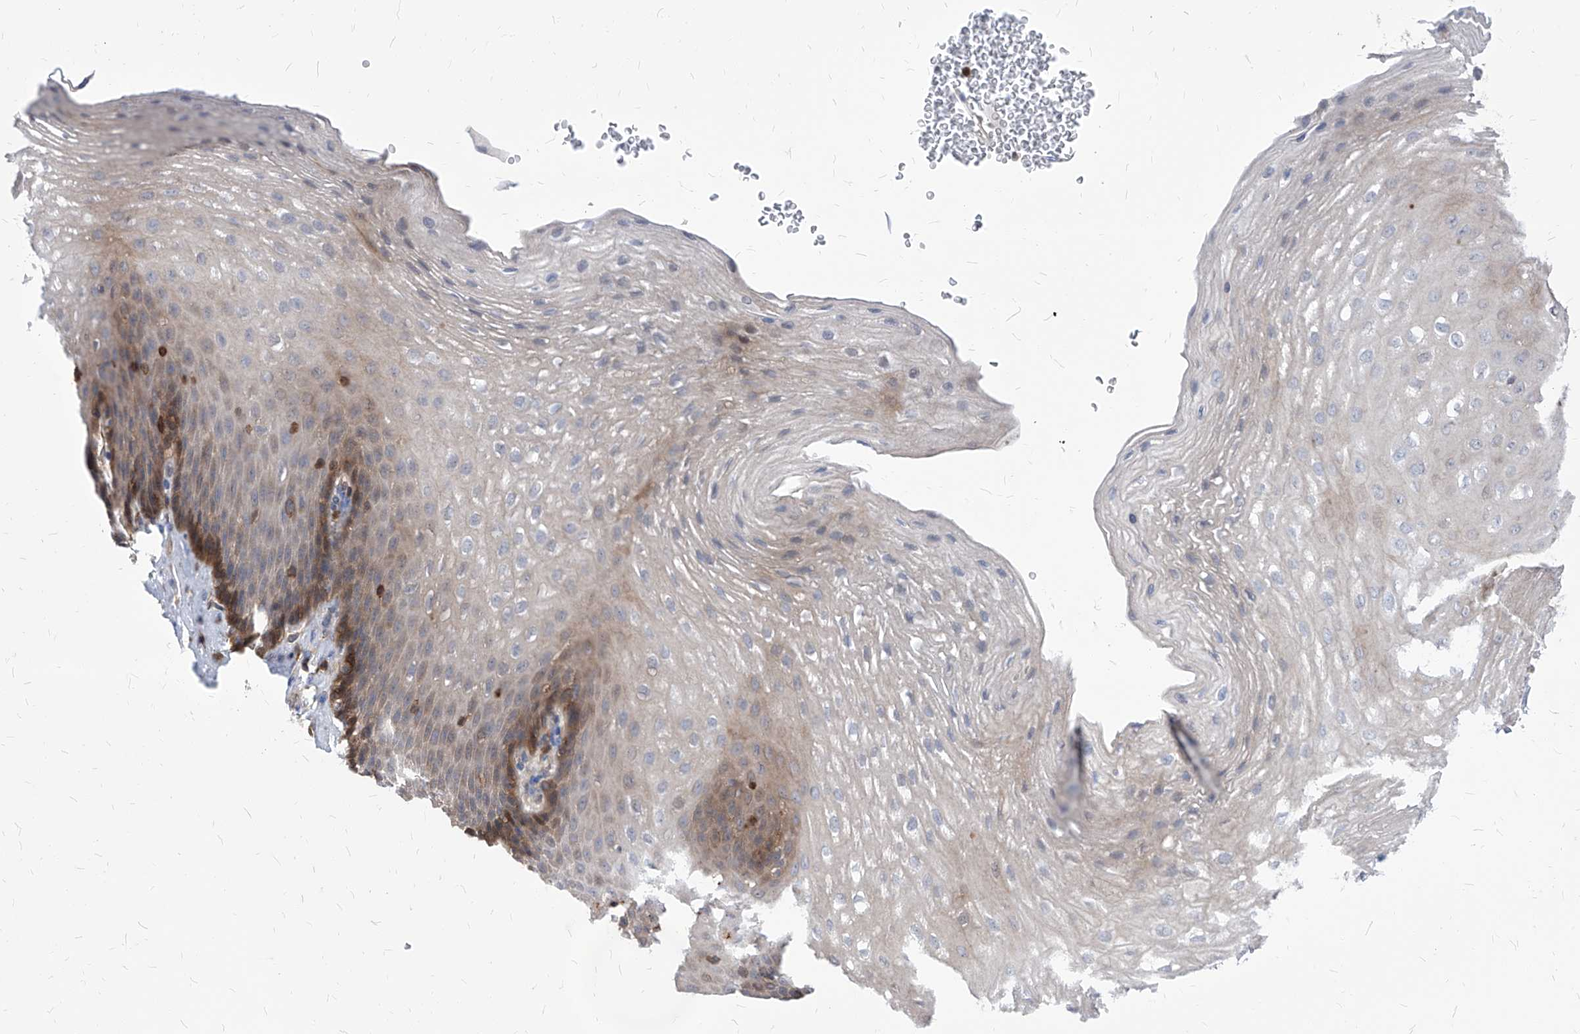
{"staining": {"intensity": "moderate", "quantity": "<25%", "location": "cytoplasmic/membranous"}, "tissue": "esophagus", "cell_type": "Squamous epithelial cells", "image_type": "normal", "snomed": [{"axis": "morphology", "description": "Normal tissue, NOS"}, {"axis": "topography", "description": "Esophagus"}], "caption": "Protein expression by IHC reveals moderate cytoplasmic/membranous positivity in about <25% of squamous epithelial cells in normal esophagus. Nuclei are stained in blue.", "gene": "ABRACL", "patient": {"sex": "female", "age": 66}}